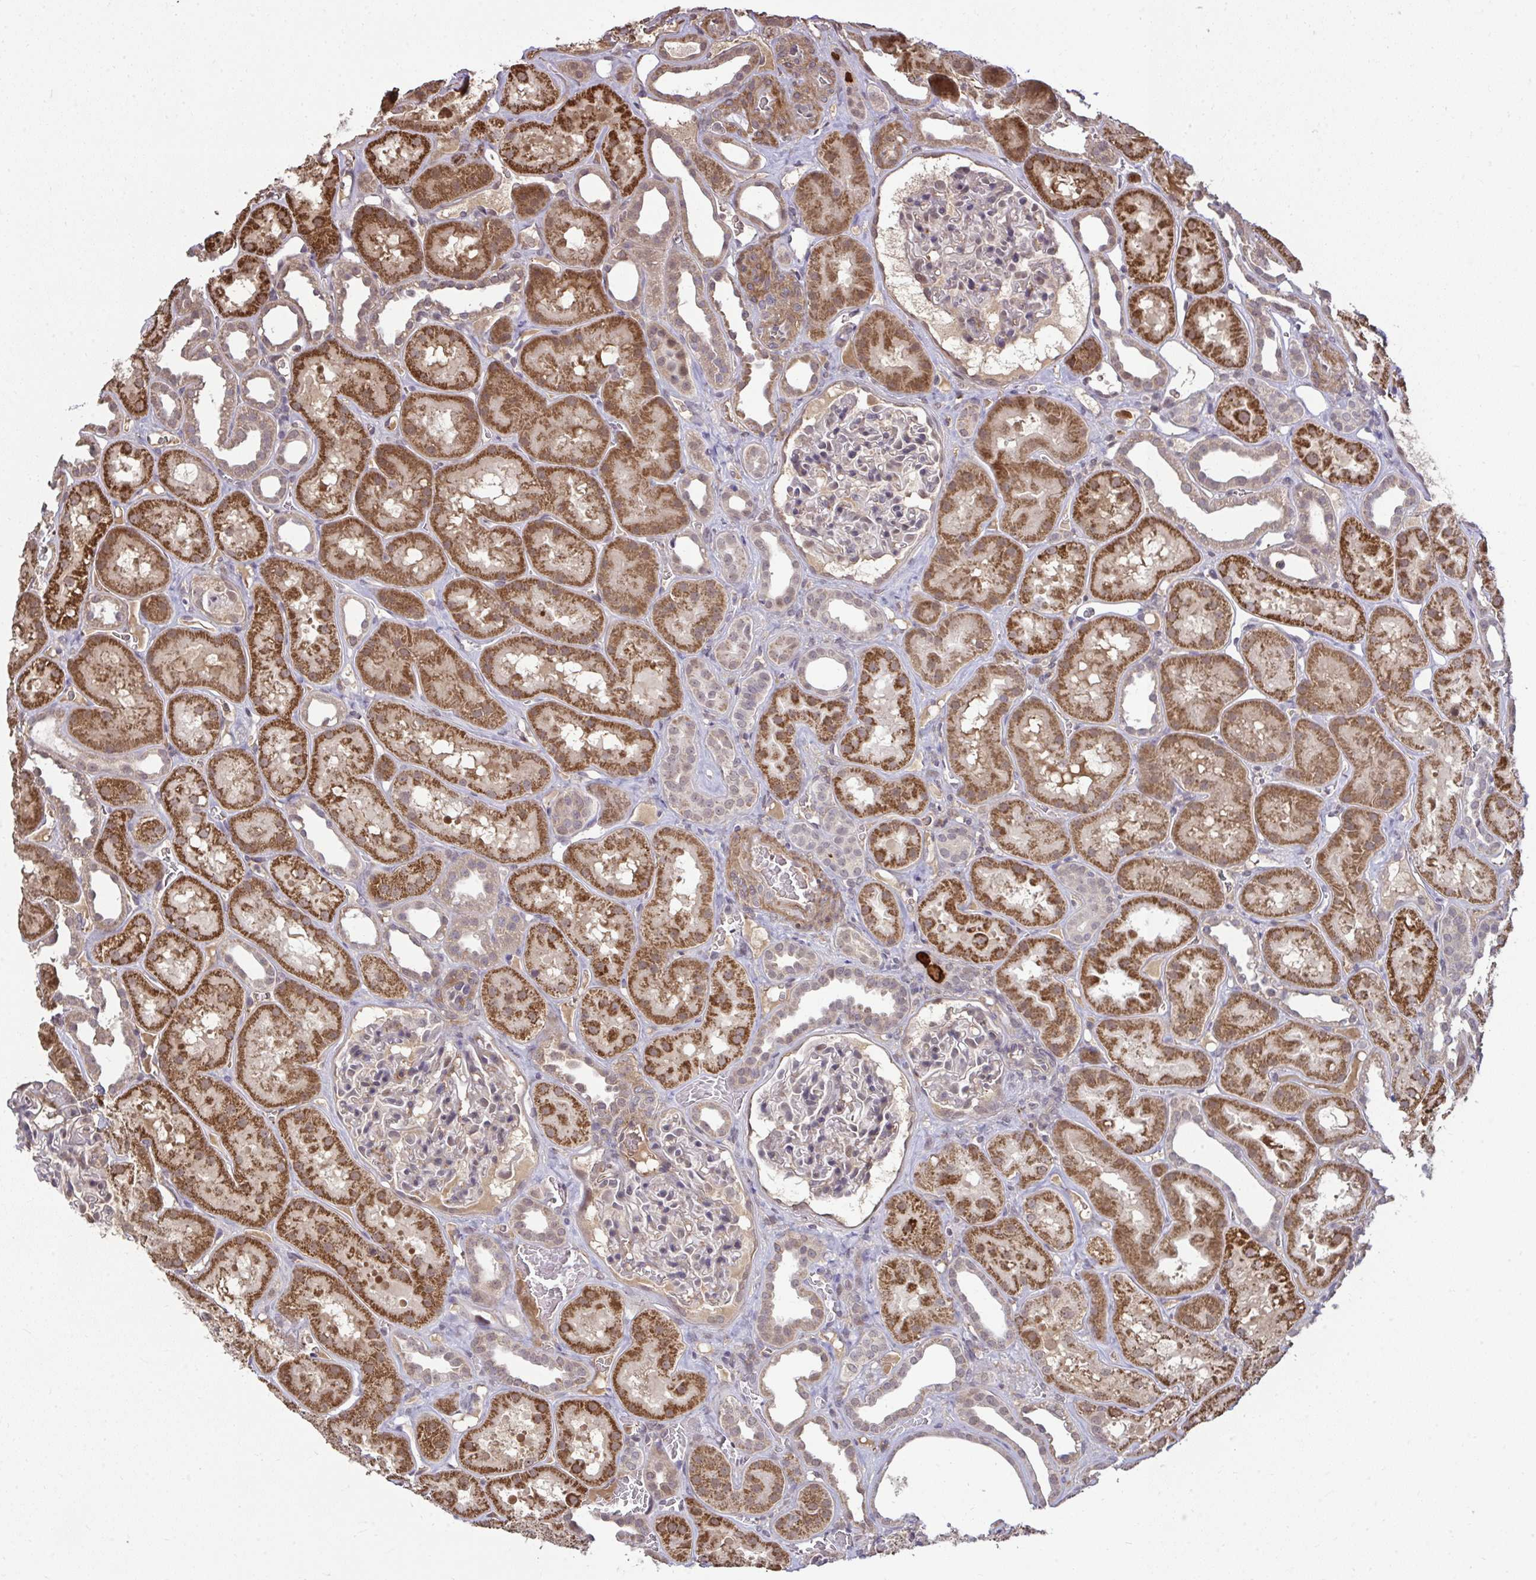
{"staining": {"intensity": "moderate", "quantity": "<25%", "location": "cytoplasmic/membranous"}, "tissue": "kidney", "cell_type": "Cells in glomeruli", "image_type": "normal", "snomed": [{"axis": "morphology", "description": "Normal tissue, NOS"}, {"axis": "topography", "description": "Kidney"}], "caption": "High-power microscopy captured an immunohistochemistry (IHC) photomicrograph of unremarkable kidney, revealing moderate cytoplasmic/membranous expression in about <25% of cells in glomeruli.", "gene": "ZSCAN9", "patient": {"sex": "female", "age": 41}}